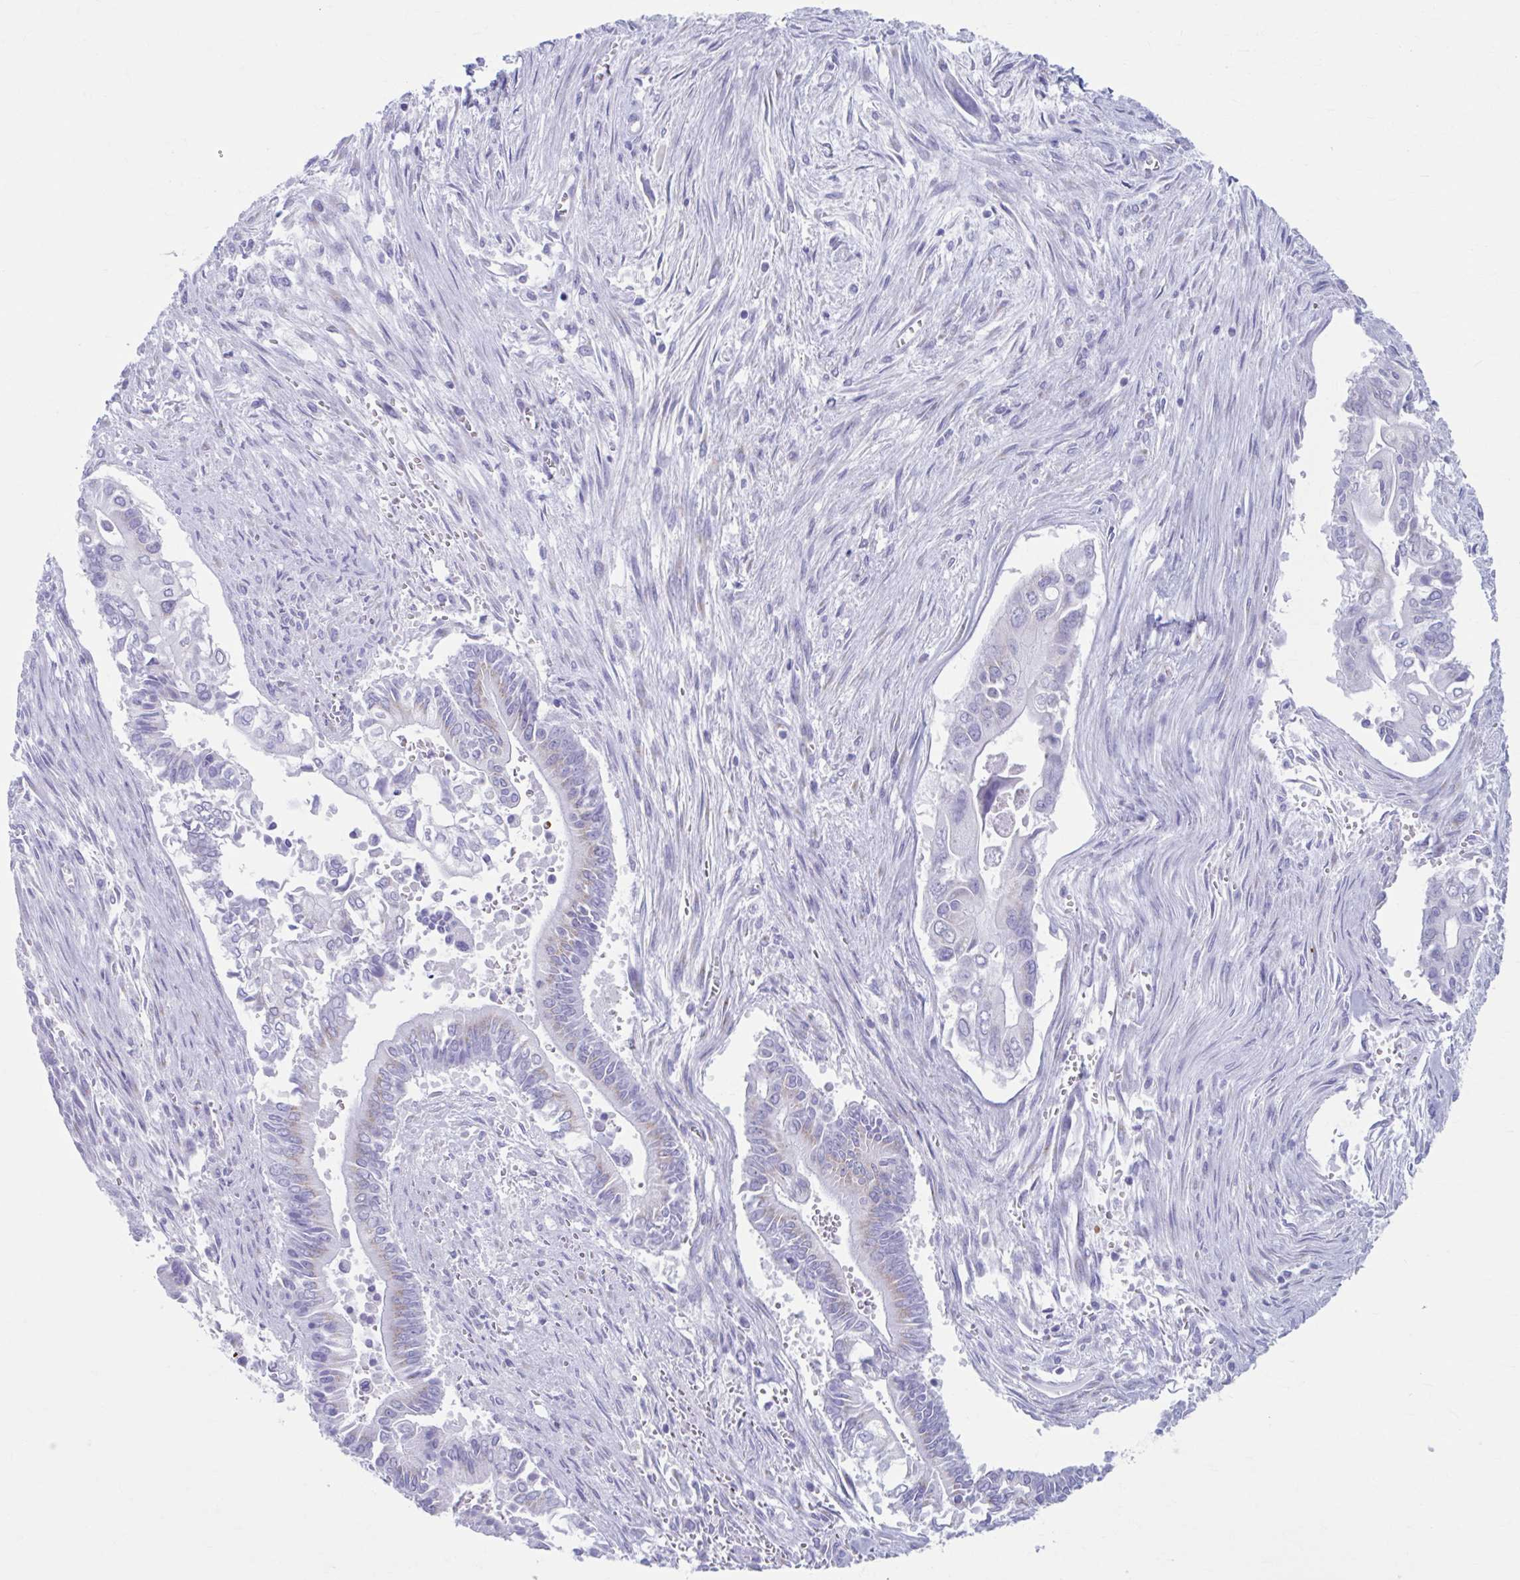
{"staining": {"intensity": "moderate", "quantity": "25%-75%", "location": "cytoplasmic/membranous"}, "tissue": "pancreatic cancer", "cell_type": "Tumor cells", "image_type": "cancer", "snomed": [{"axis": "morphology", "description": "Adenocarcinoma, NOS"}, {"axis": "topography", "description": "Pancreas"}], "caption": "Brown immunohistochemical staining in human pancreatic adenocarcinoma reveals moderate cytoplasmic/membranous expression in about 25%-75% of tumor cells.", "gene": "KCNE2", "patient": {"sex": "male", "age": 68}}